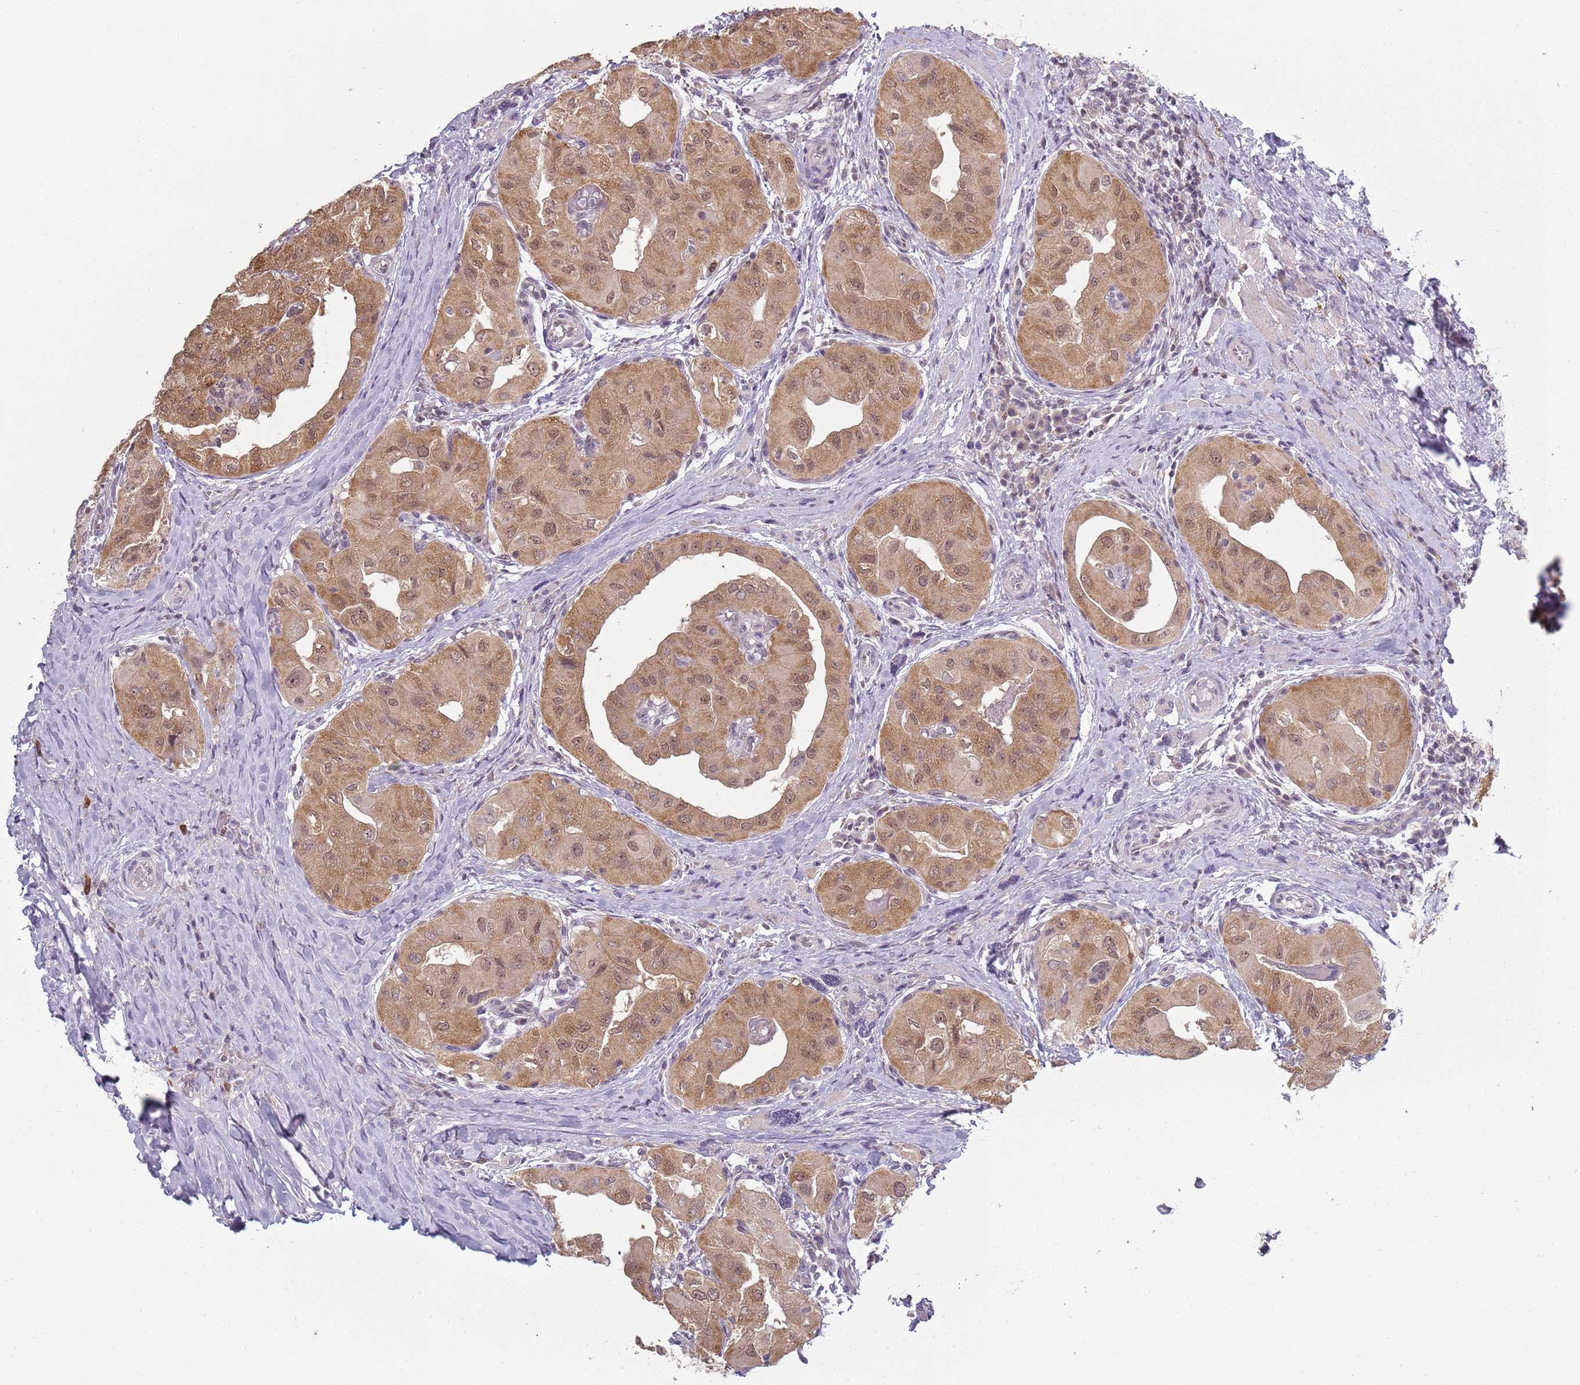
{"staining": {"intensity": "moderate", "quantity": ">75%", "location": "cytoplasmic/membranous,nuclear"}, "tissue": "thyroid cancer", "cell_type": "Tumor cells", "image_type": "cancer", "snomed": [{"axis": "morphology", "description": "Papillary adenocarcinoma, NOS"}, {"axis": "topography", "description": "Thyroid gland"}], "caption": "The micrograph reveals a brown stain indicating the presence of a protein in the cytoplasmic/membranous and nuclear of tumor cells in papillary adenocarcinoma (thyroid).", "gene": "SMARCAL1", "patient": {"sex": "female", "age": 59}}